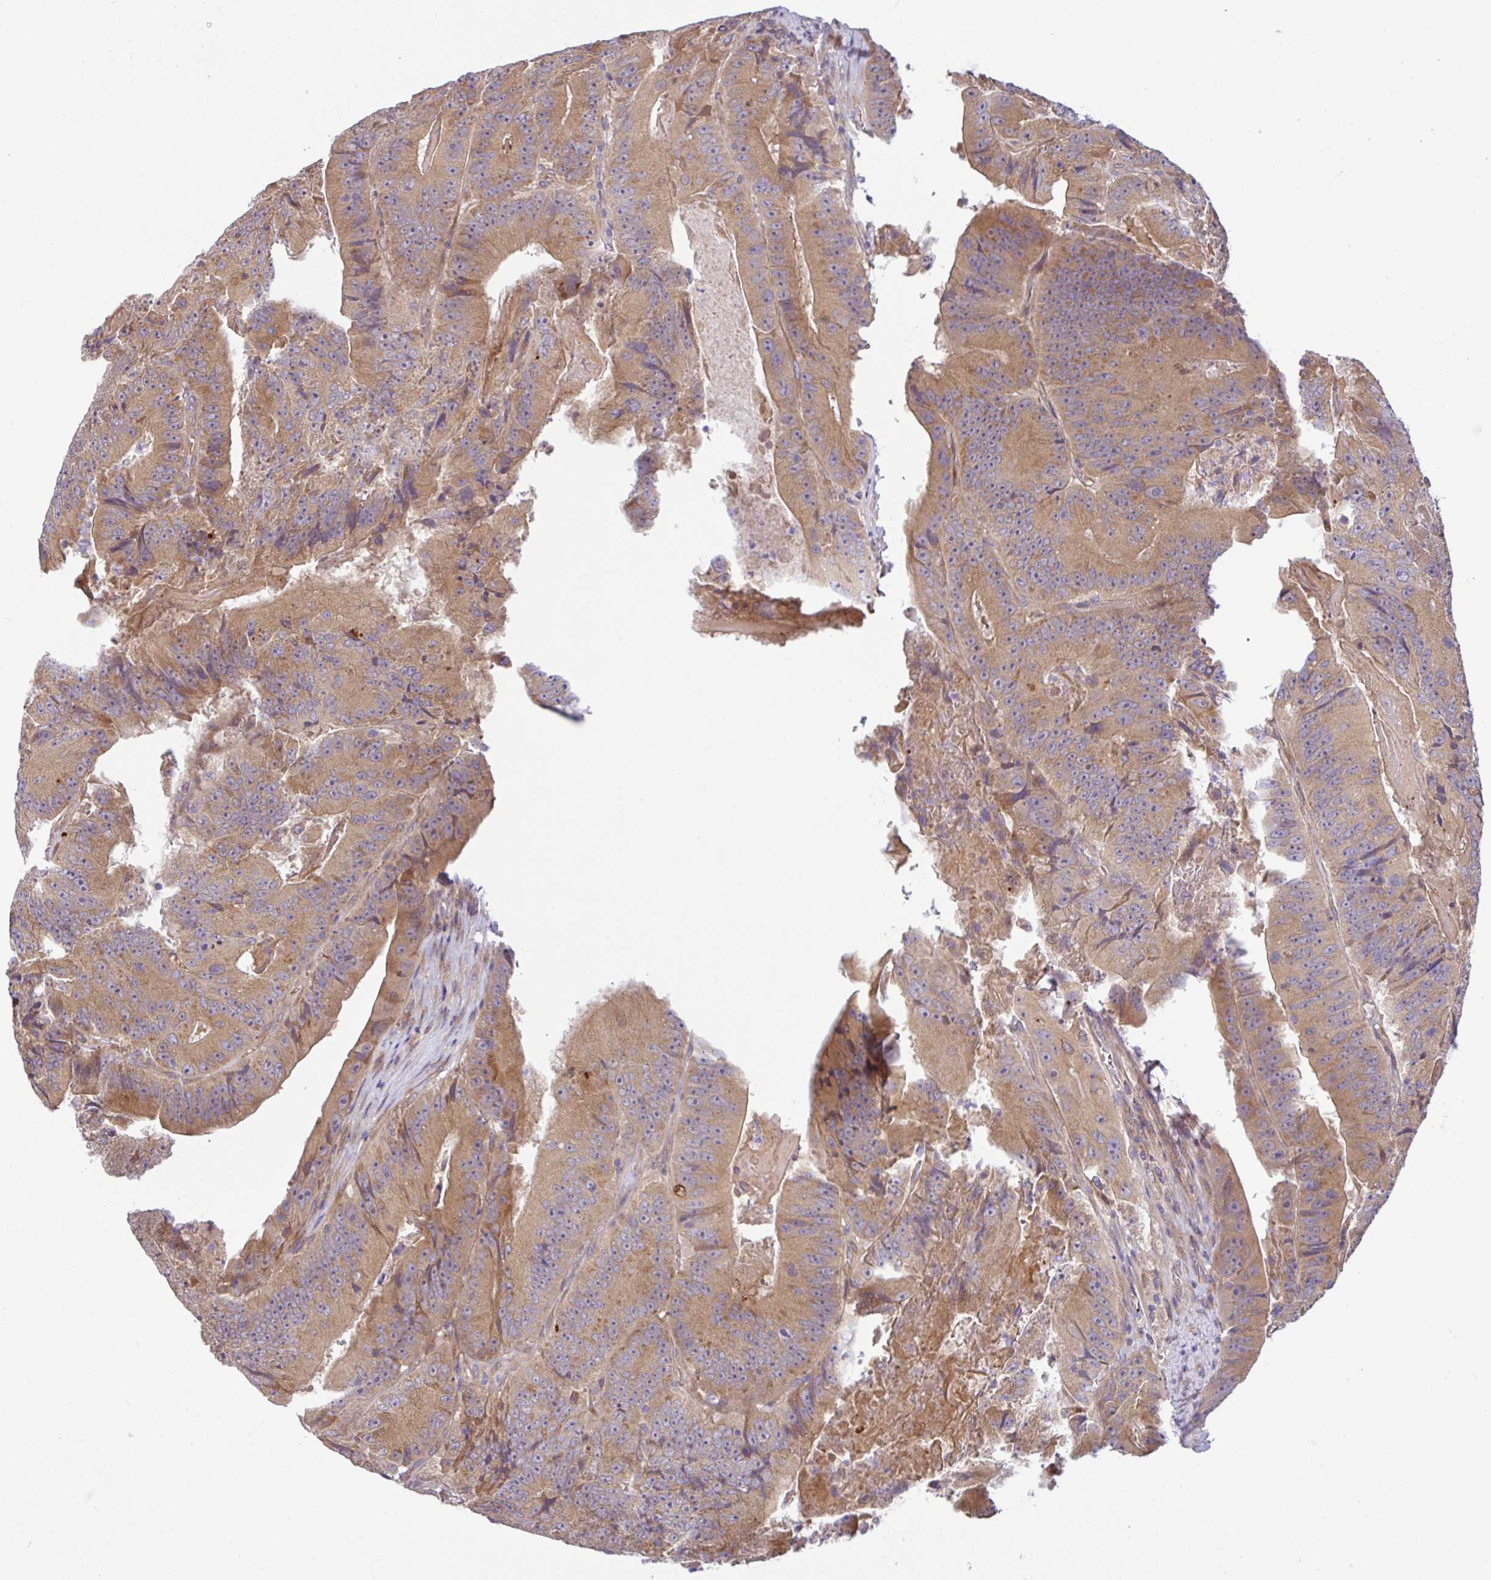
{"staining": {"intensity": "moderate", "quantity": ">75%", "location": "cytoplasmic/membranous"}, "tissue": "colorectal cancer", "cell_type": "Tumor cells", "image_type": "cancer", "snomed": [{"axis": "morphology", "description": "Adenocarcinoma, NOS"}, {"axis": "topography", "description": "Colon"}], "caption": "DAB (3,3'-diaminobenzidine) immunohistochemical staining of human colorectal cancer displays moderate cytoplasmic/membranous protein positivity in approximately >75% of tumor cells.", "gene": "UBE4A", "patient": {"sex": "female", "age": 86}}